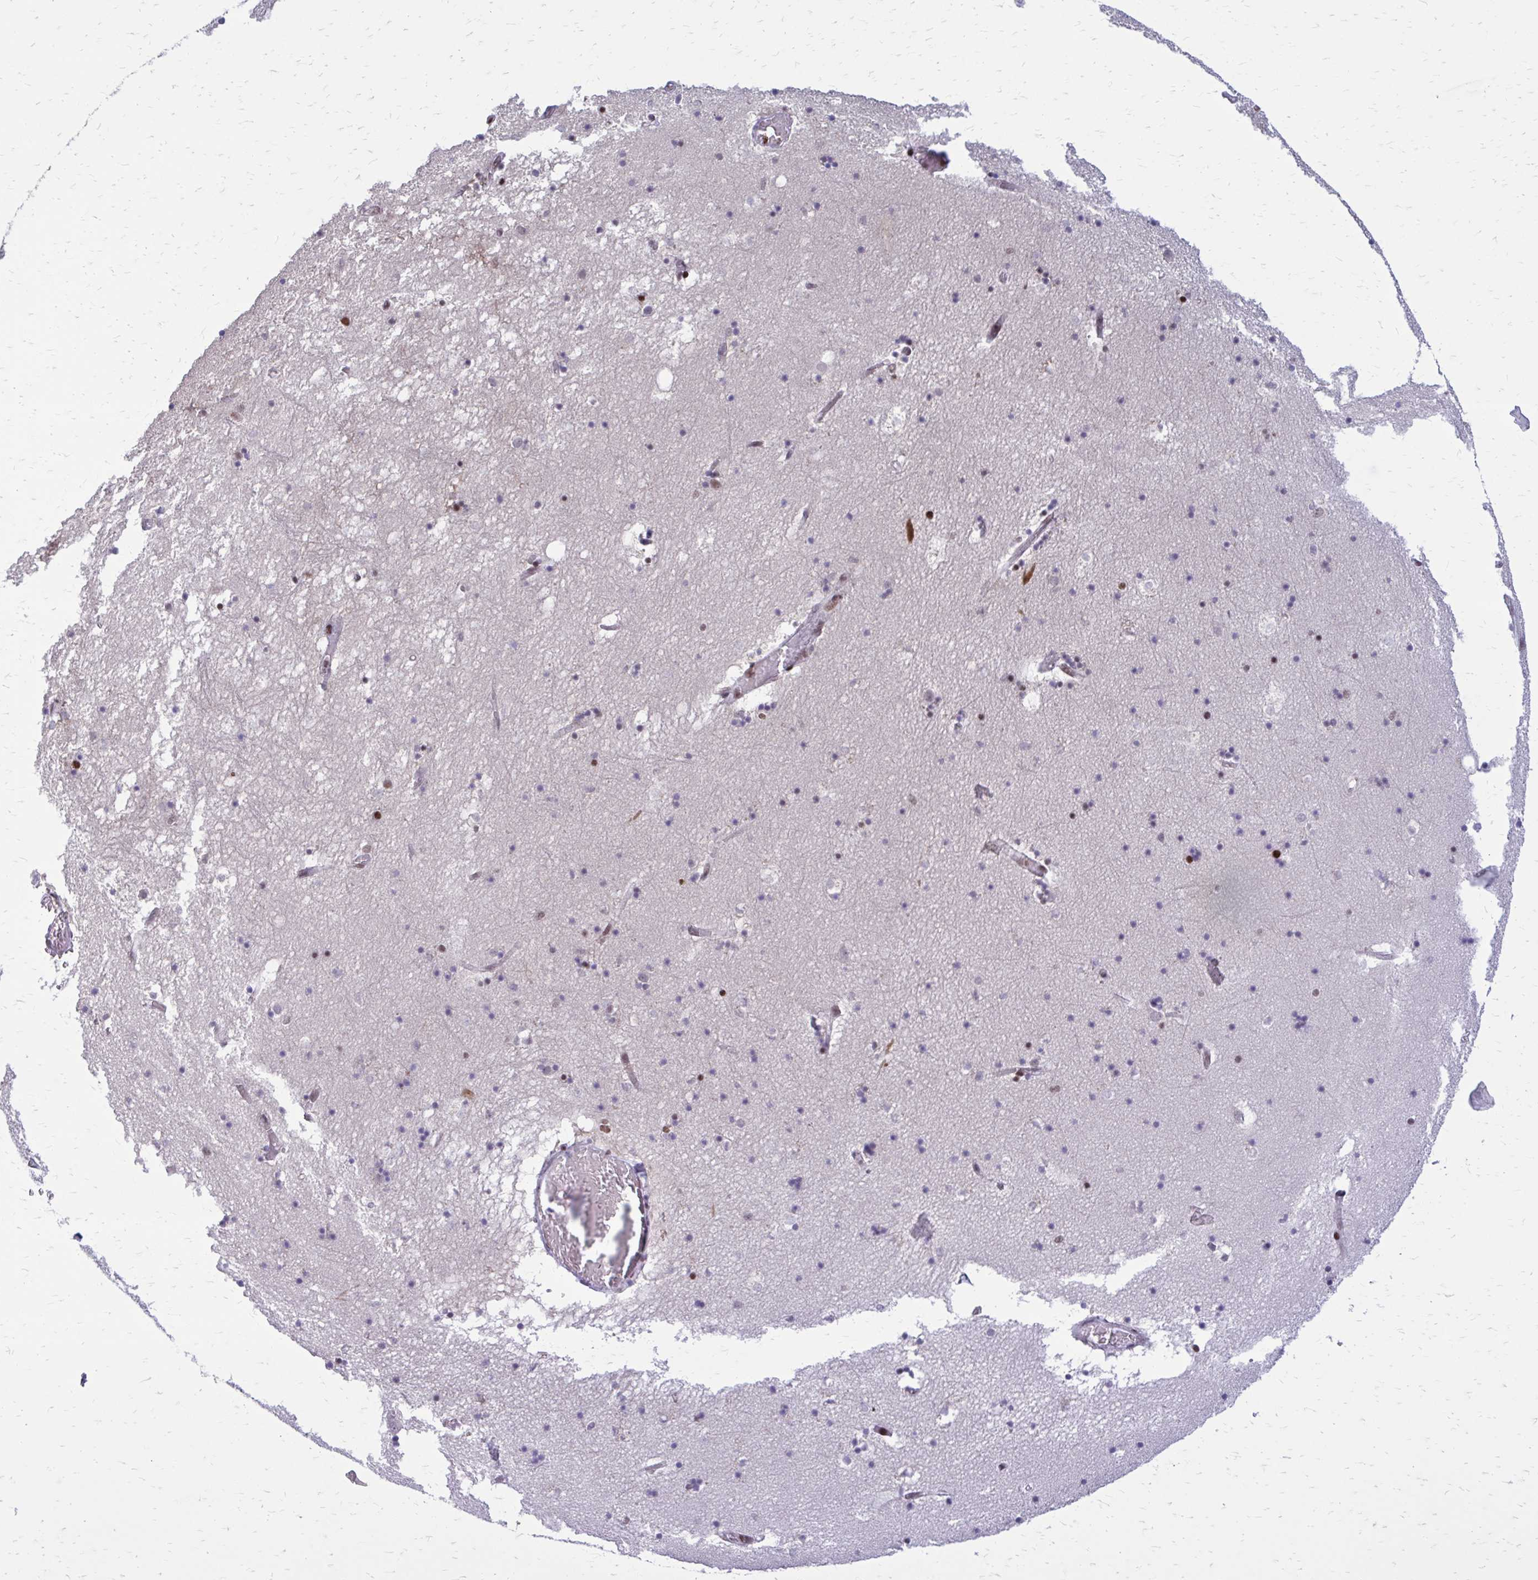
{"staining": {"intensity": "moderate", "quantity": "<25%", "location": "nuclear"}, "tissue": "hippocampus", "cell_type": "Glial cells", "image_type": "normal", "snomed": [{"axis": "morphology", "description": "Normal tissue, NOS"}, {"axis": "topography", "description": "Hippocampus"}], "caption": "Approximately <25% of glial cells in unremarkable hippocampus demonstrate moderate nuclear protein expression as visualized by brown immunohistochemical staining.", "gene": "PSME4", "patient": {"sex": "male", "age": 58}}